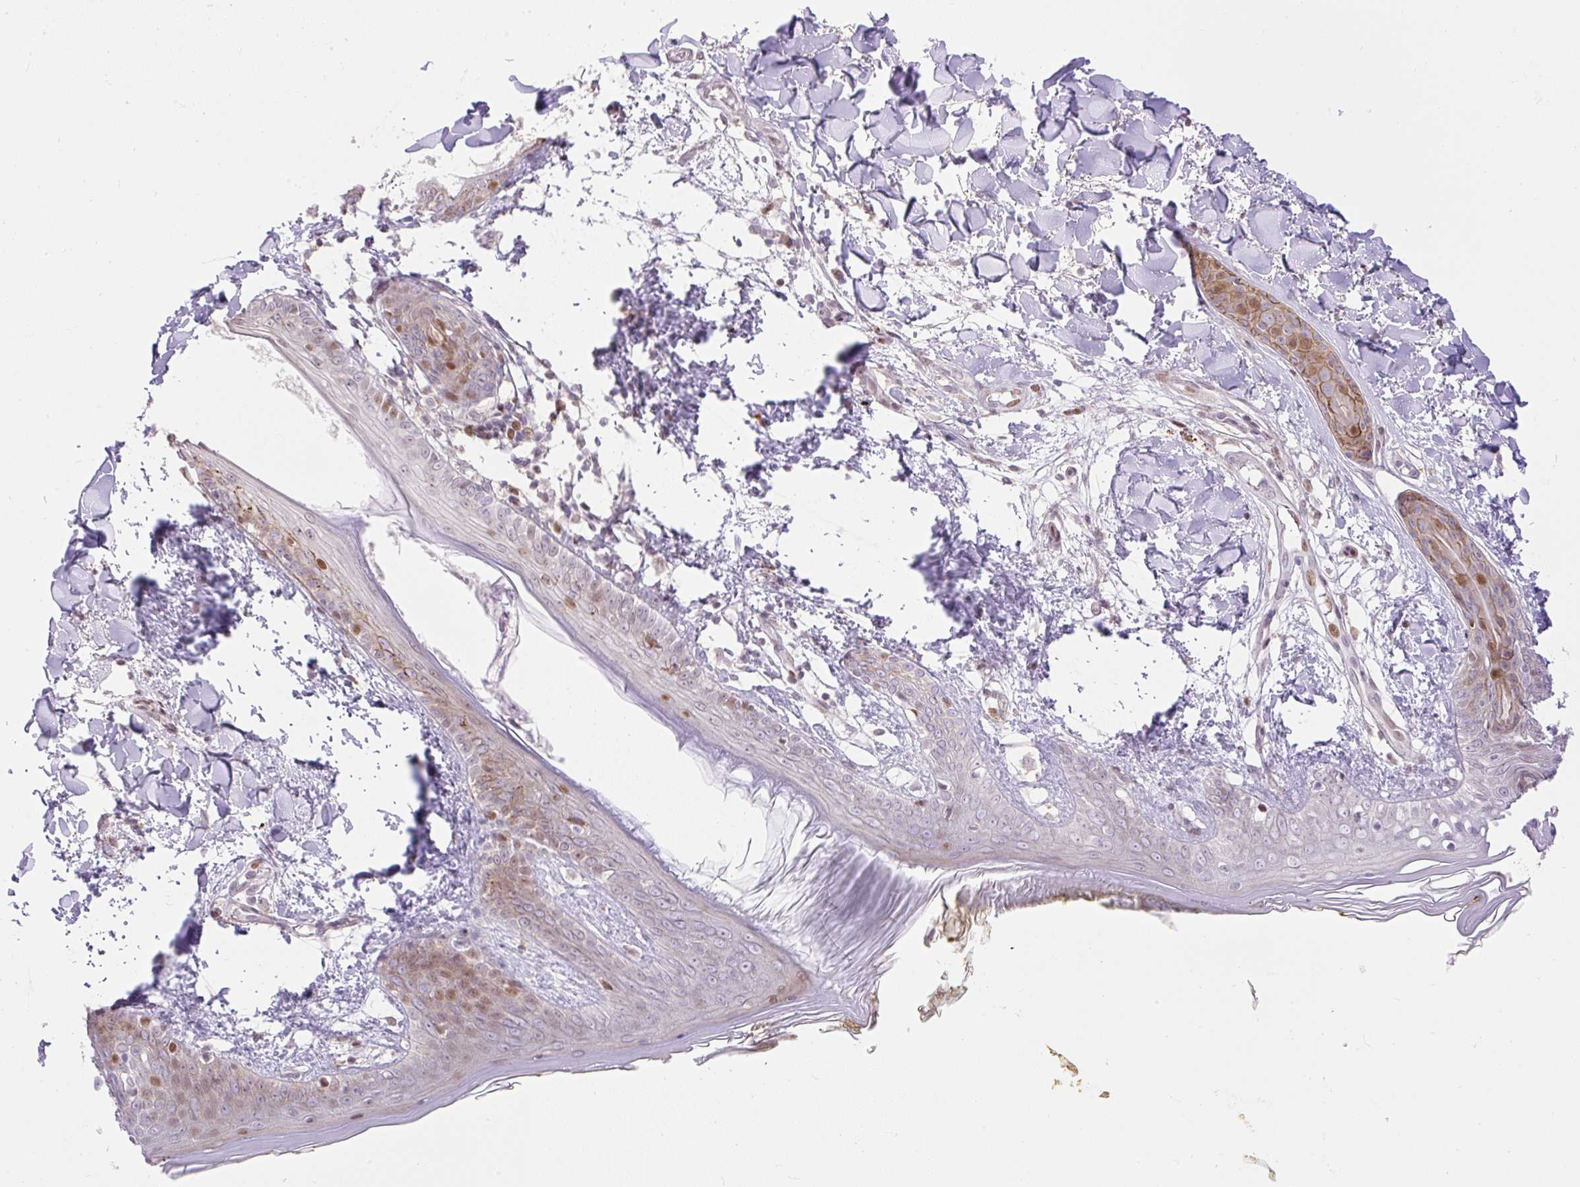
{"staining": {"intensity": "negative", "quantity": "none", "location": "none"}, "tissue": "skin", "cell_type": "Fibroblasts", "image_type": "normal", "snomed": [{"axis": "morphology", "description": "Normal tissue, NOS"}, {"axis": "topography", "description": "Skin"}], "caption": "Immunohistochemistry (IHC) micrograph of benign skin: skin stained with DAB (3,3'-diaminobenzidine) shows no significant protein staining in fibroblasts. (Stains: DAB IHC with hematoxylin counter stain, Microscopy: brightfield microscopy at high magnification).", "gene": "RIPPLY3", "patient": {"sex": "female", "age": 34}}